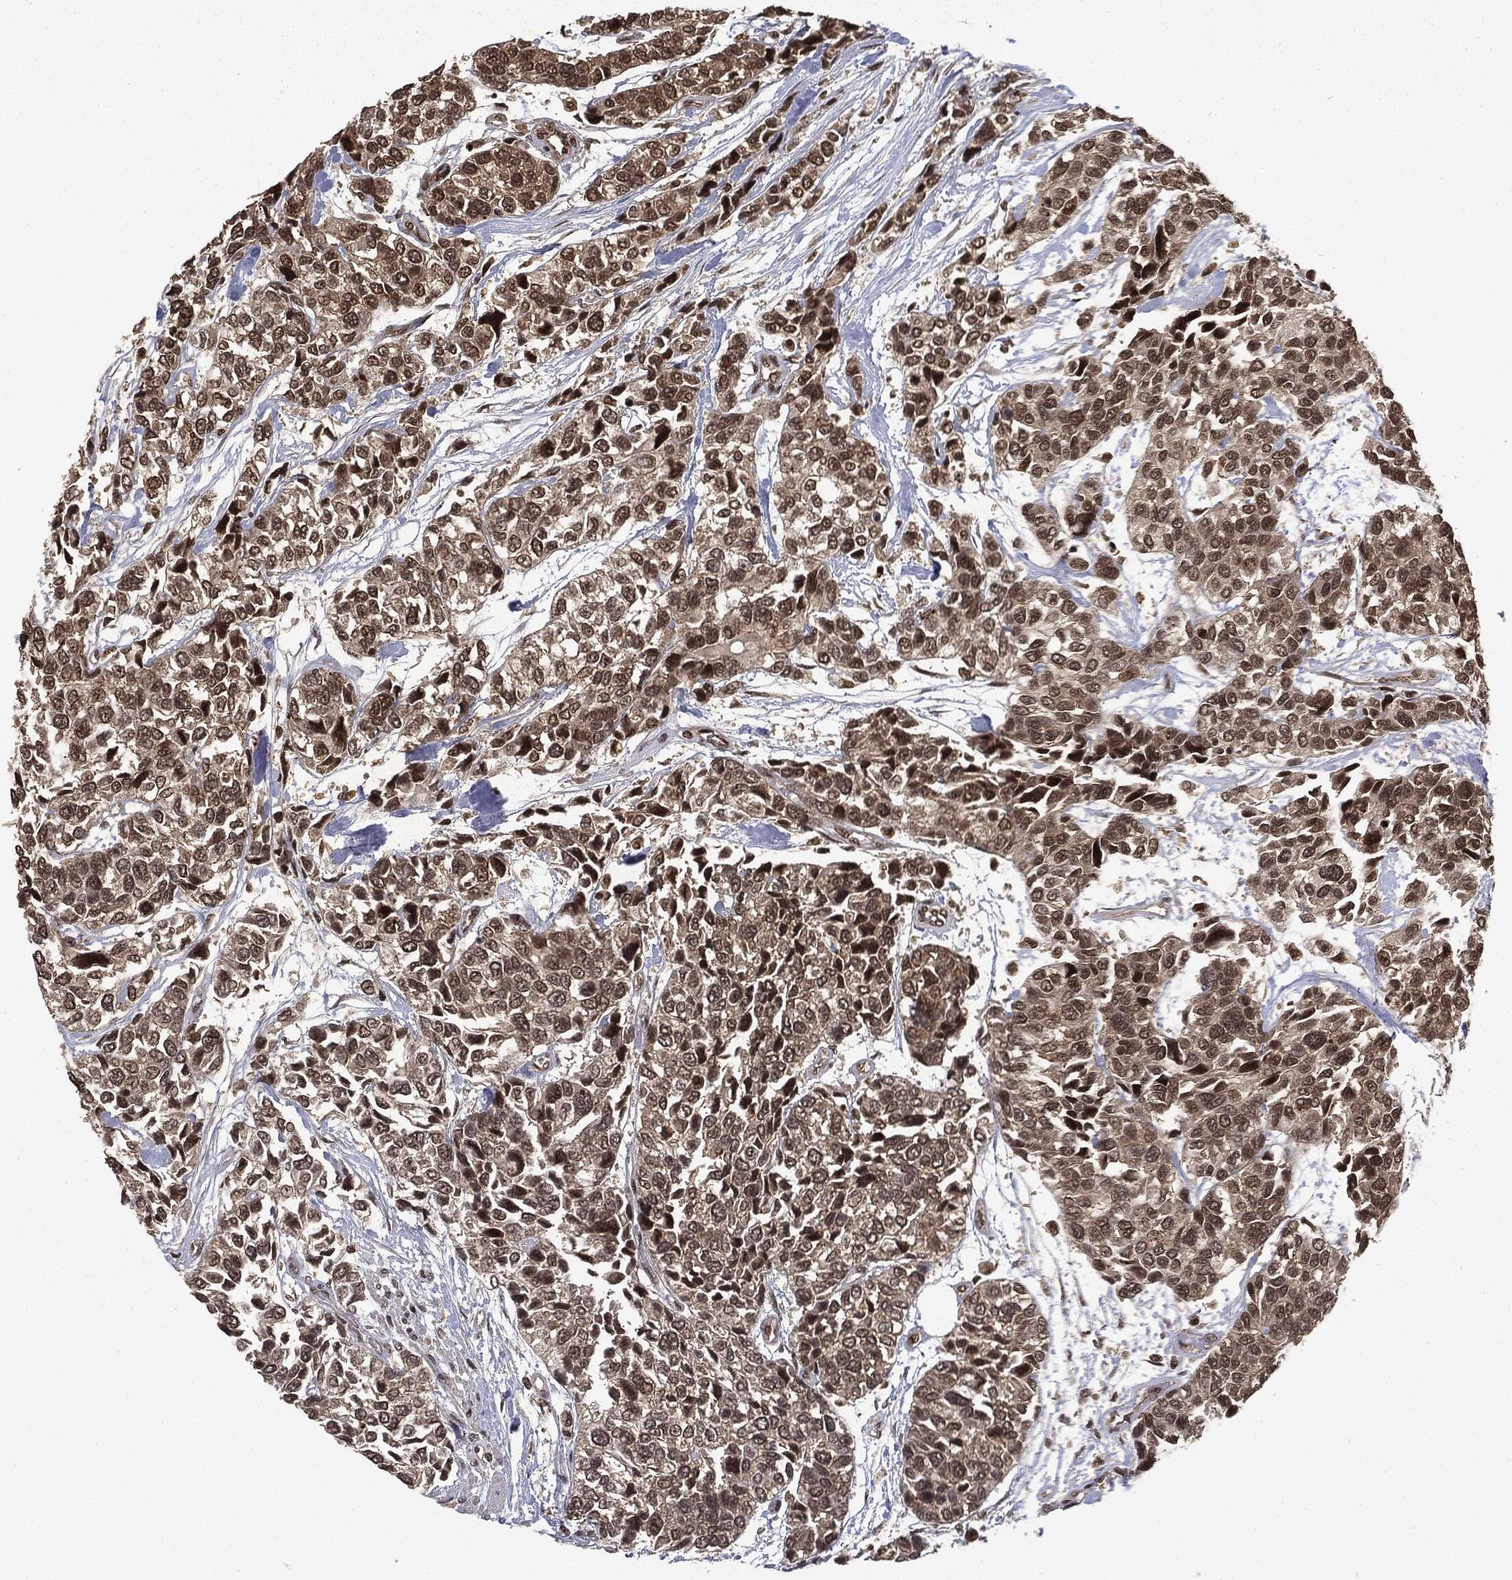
{"staining": {"intensity": "moderate", "quantity": "<25%", "location": "cytoplasmic/membranous,nuclear"}, "tissue": "urothelial cancer", "cell_type": "Tumor cells", "image_type": "cancer", "snomed": [{"axis": "morphology", "description": "Urothelial carcinoma, High grade"}, {"axis": "topography", "description": "Urinary bladder"}], "caption": "The image displays immunohistochemical staining of urothelial cancer. There is moderate cytoplasmic/membranous and nuclear expression is present in about <25% of tumor cells. (brown staining indicates protein expression, while blue staining denotes nuclei).", "gene": "CTDP1", "patient": {"sex": "male", "age": 77}}